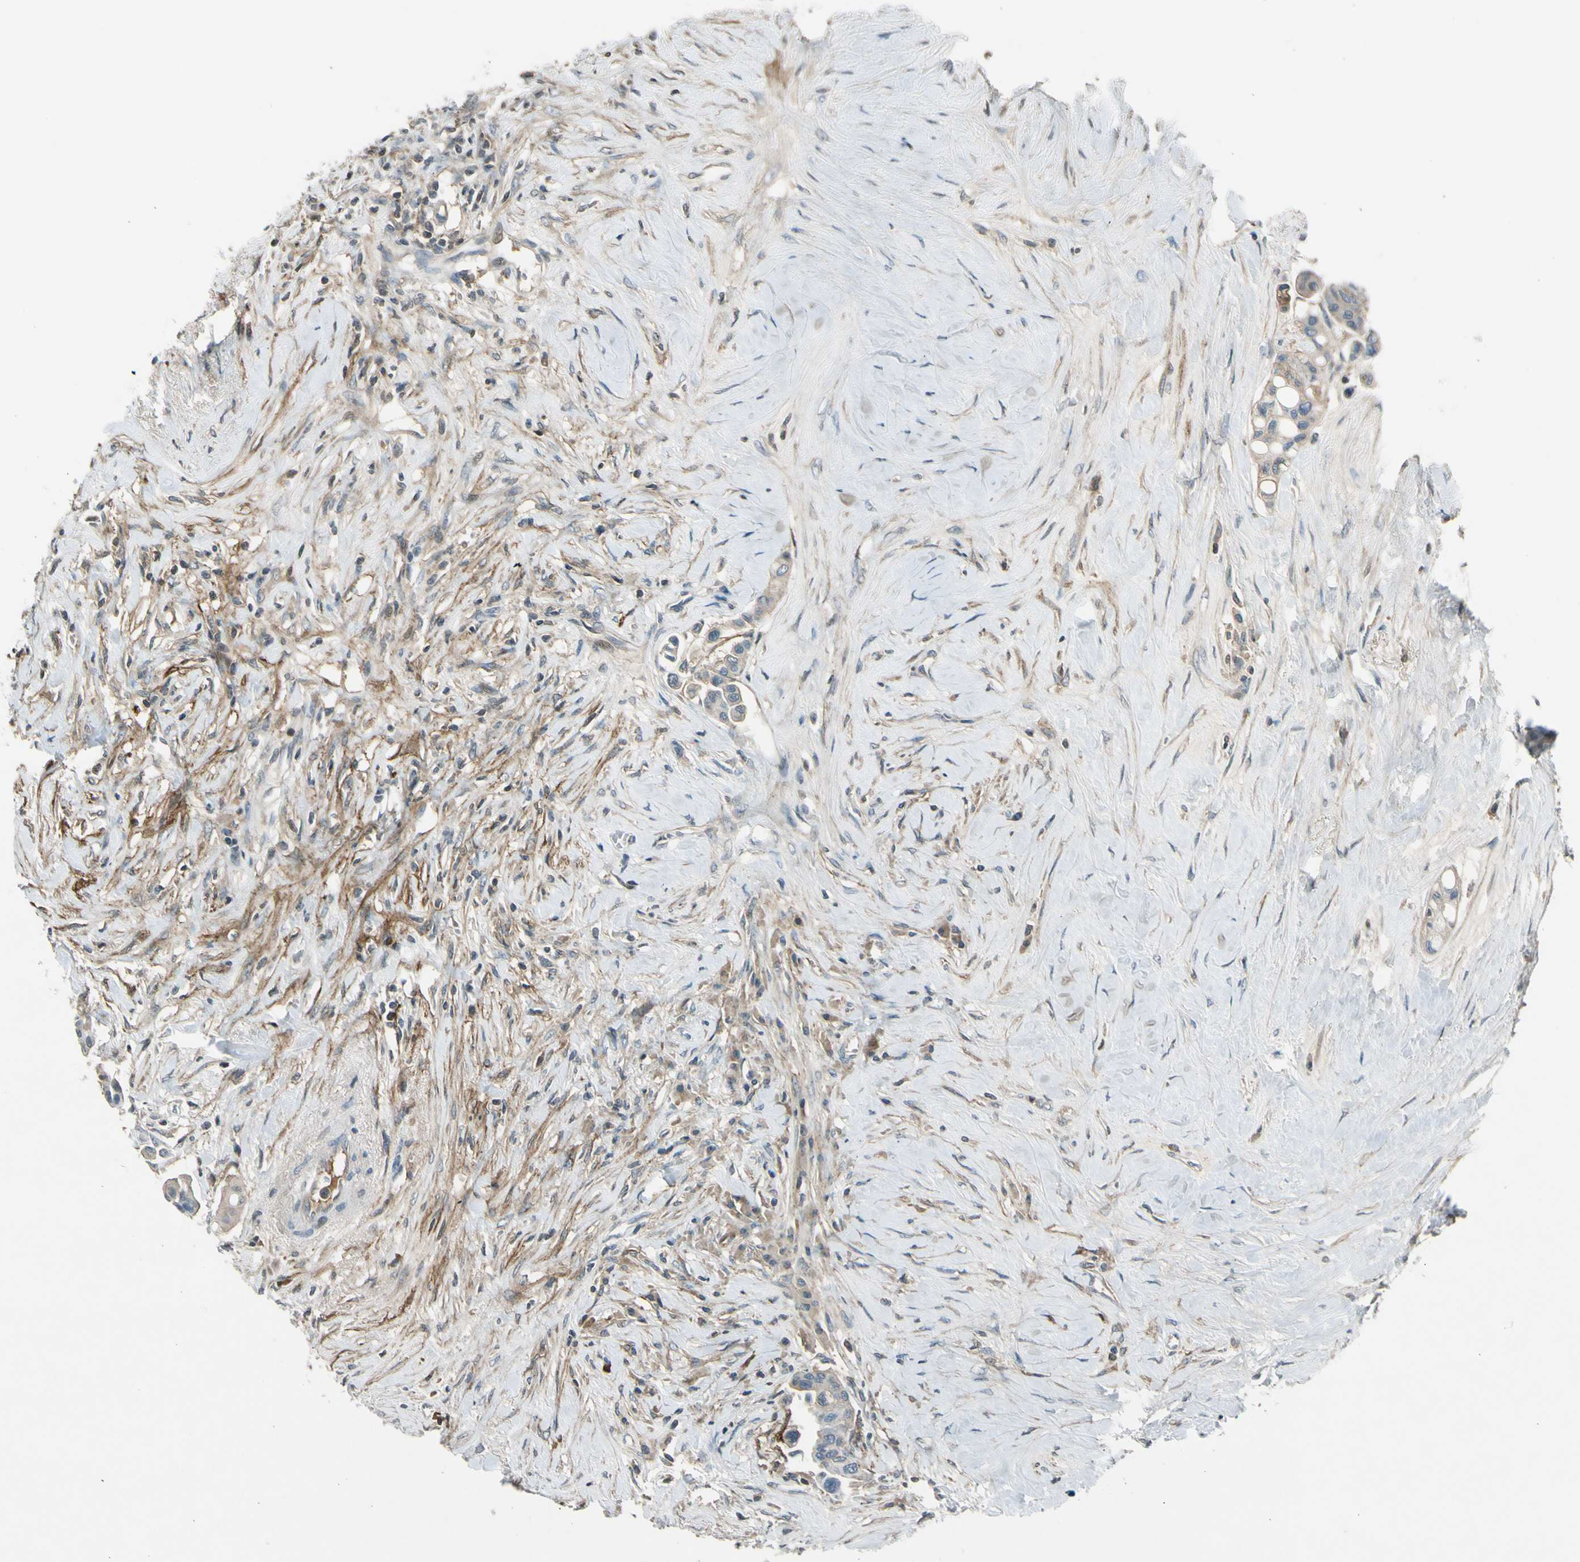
{"staining": {"intensity": "weak", "quantity": "25%-75%", "location": "cytoplasmic/membranous"}, "tissue": "colorectal cancer", "cell_type": "Tumor cells", "image_type": "cancer", "snomed": [{"axis": "morphology", "description": "Normal tissue, NOS"}, {"axis": "morphology", "description": "Adenocarcinoma, NOS"}, {"axis": "topography", "description": "Colon"}], "caption": "Weak cytoplasmic/membranous expression is seen in approximately 25%-75% of tumor cells in colorectal cancer (adenocarcinoma).", "gene": "PDPN", "patient": {"sex": "male", "age": 82}}